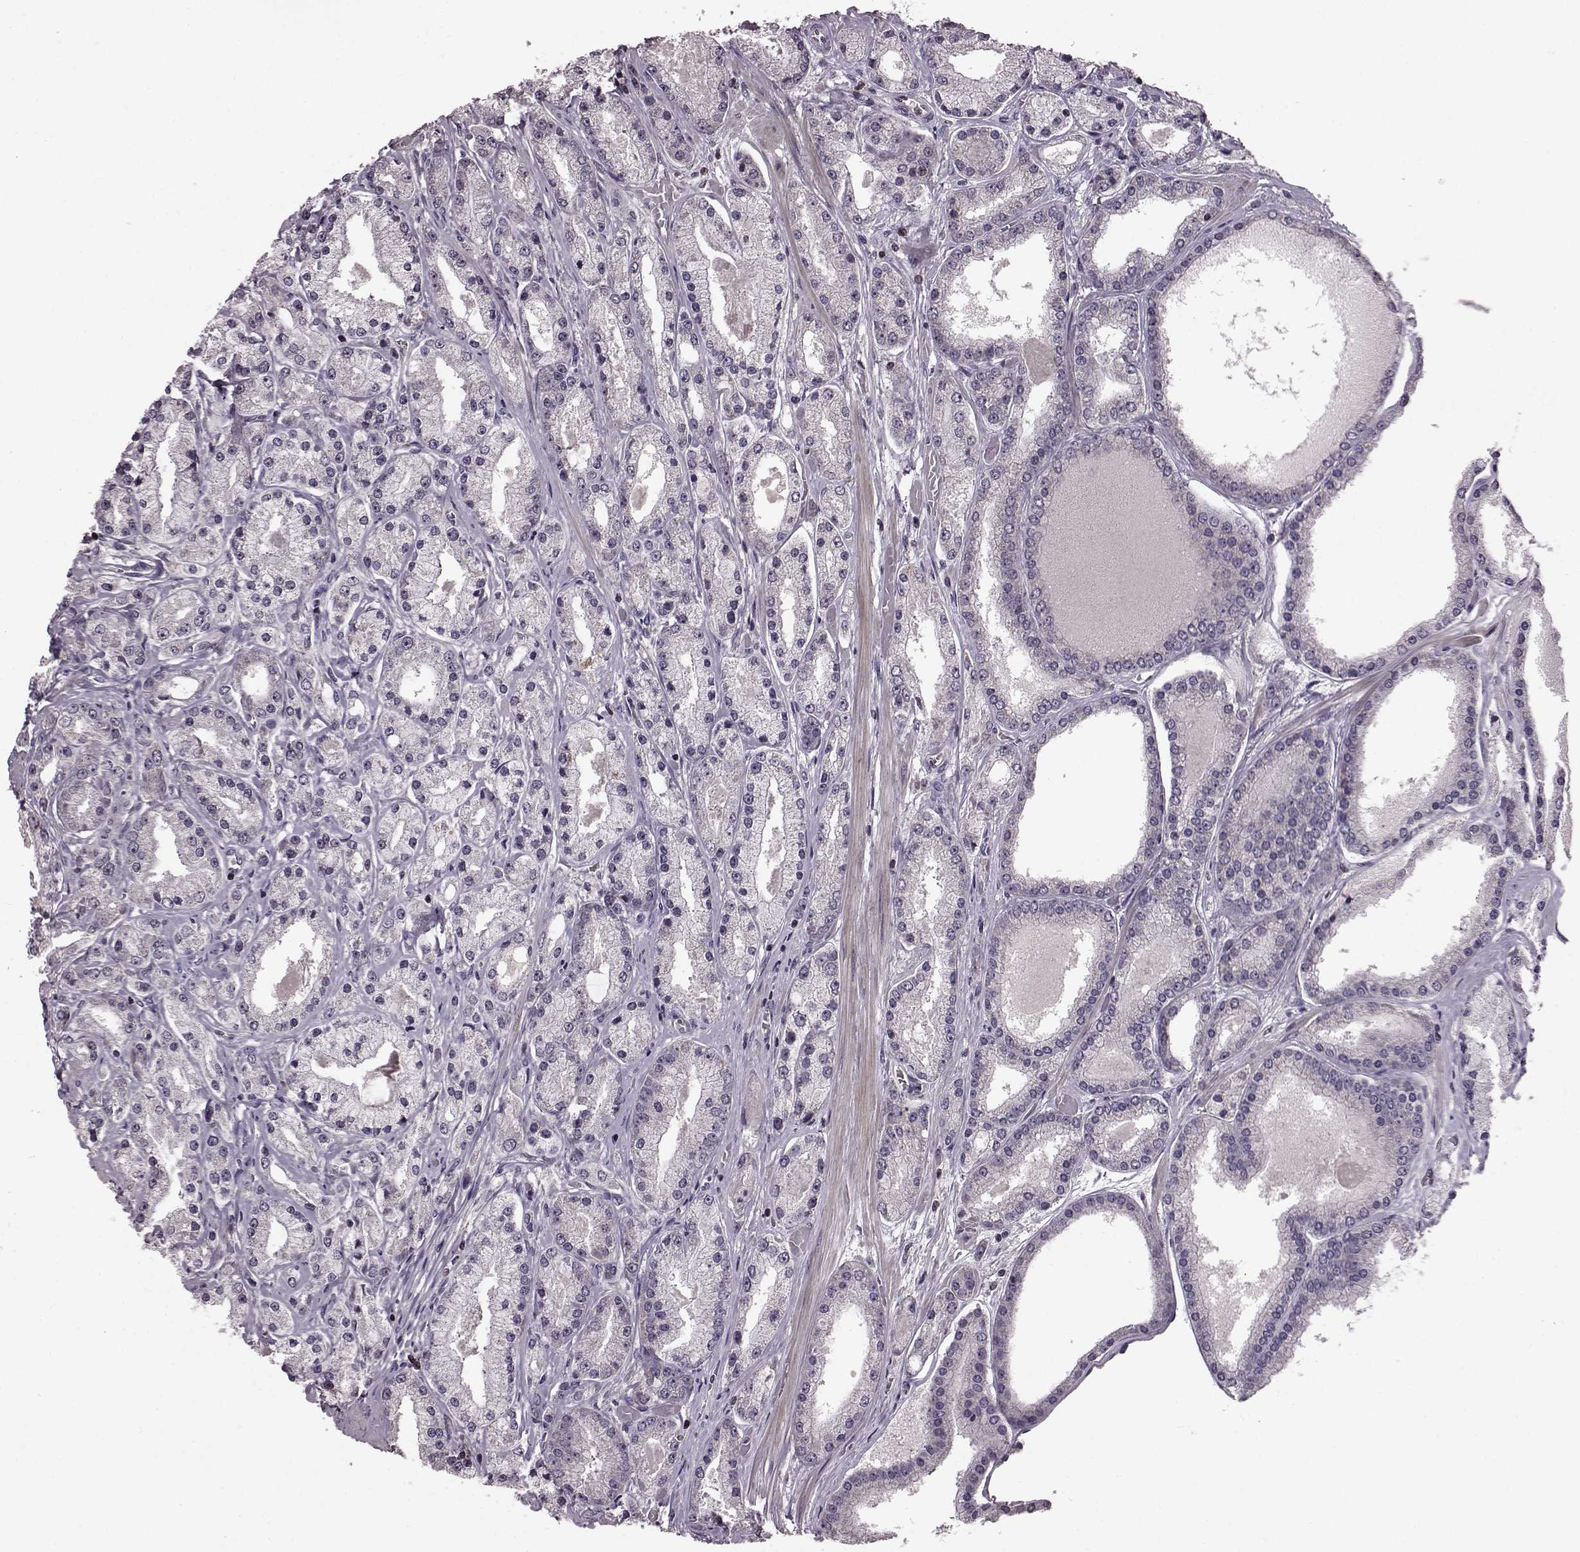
{"staining": {"intensity": "negative", "quantity": "none", "location": "none"}, "tissue": "prostate cancer", "cell_type": "Tumor cells", "image_type": "cancer", "snomed": [{"axis": "morphology", "description": "Adenocarcinoma, High grade"}, {"axis": "topography", "description": "Prostate"}], "caption": "The histopathology image shows no staining of tumor cells in high-grade adenocarcinoma (prostate).", "gene": "CDC42SE1", "patient": {"sex": "male", "age": 67}}